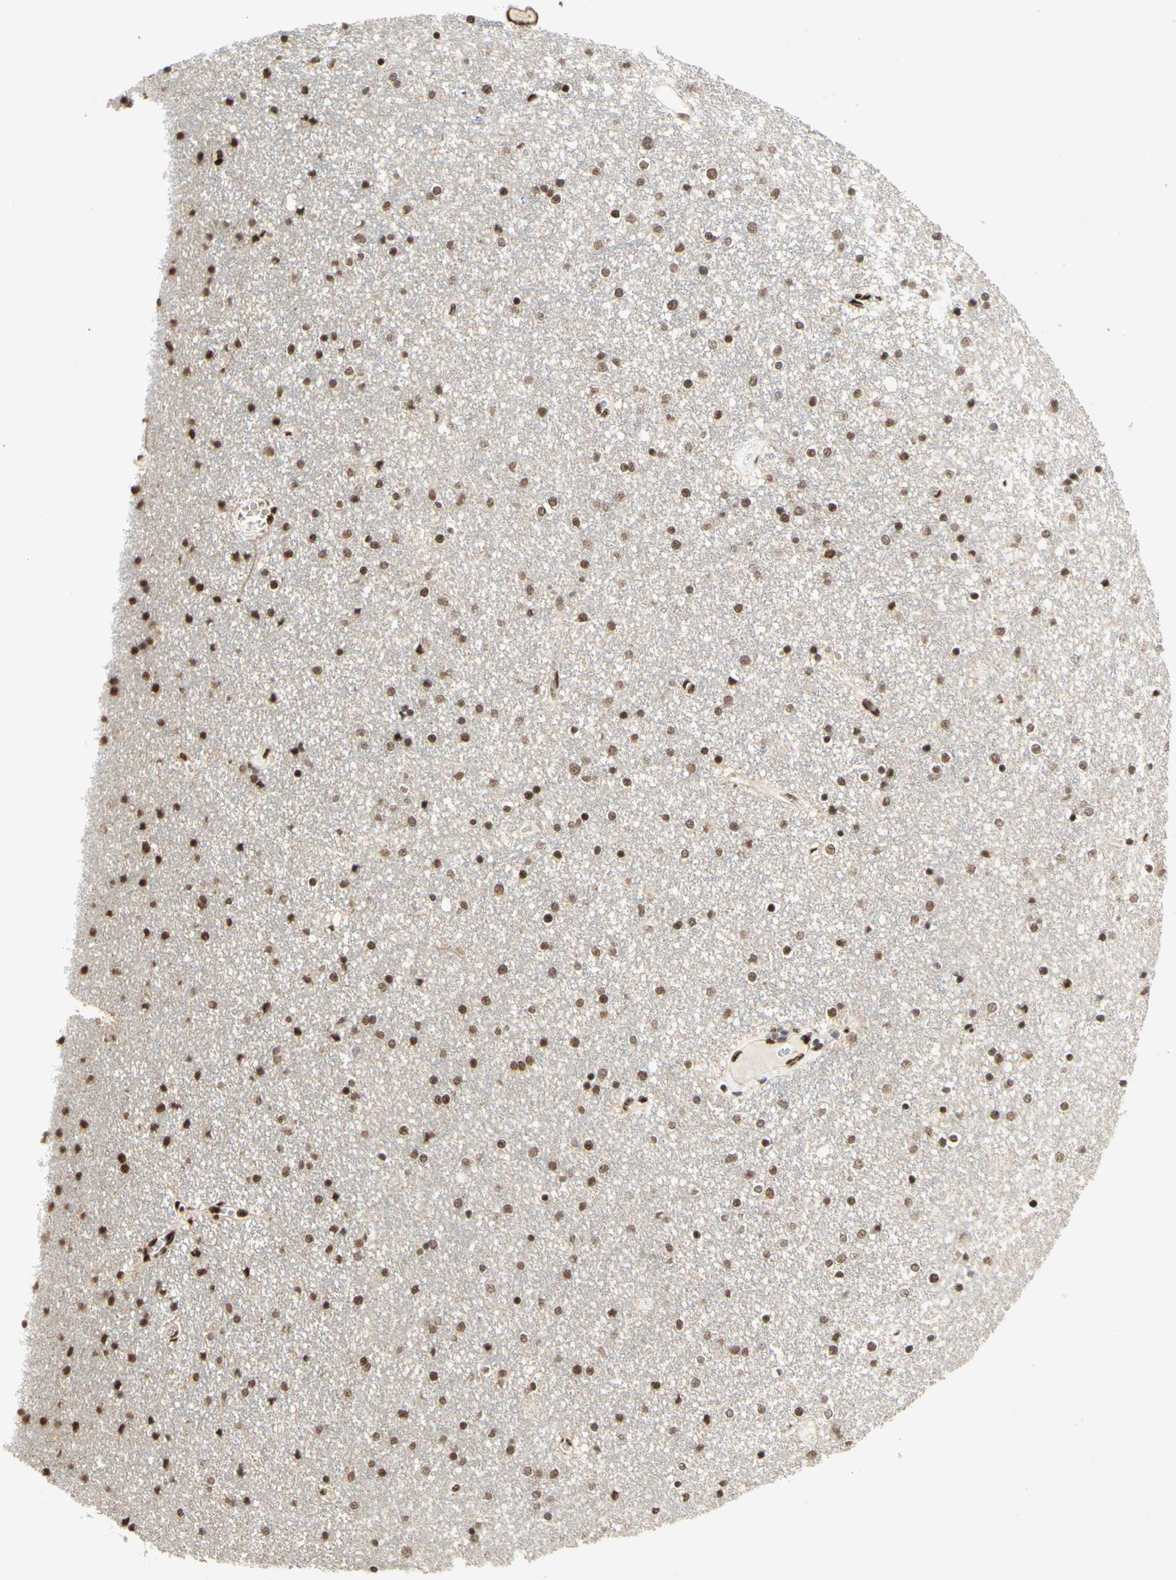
{"staining": {"intensity": "strong", "quantity": ">75%", "location": "nuclear"}, "tissue": "caudate", "cell_type": "Glial cells", "image_type": "normal", "snomed": [{"axis": "morphology", "description": "Normal tissue, NOS"}, {"axis": "topography", "description": "Lateral ventricle wall"}], "caption": "Caudate stained with IHC exhibits strong nuclear staining in approximately >75% of glial cells. The staining is performed using DAB (3,3'-diaminobenzidine) brown chromogen to label protein expression. The nuclei are counter-stained blue using hematoxylin.", "gene": "NR3C1", "patient": {"sex": "female", "age": 54}}